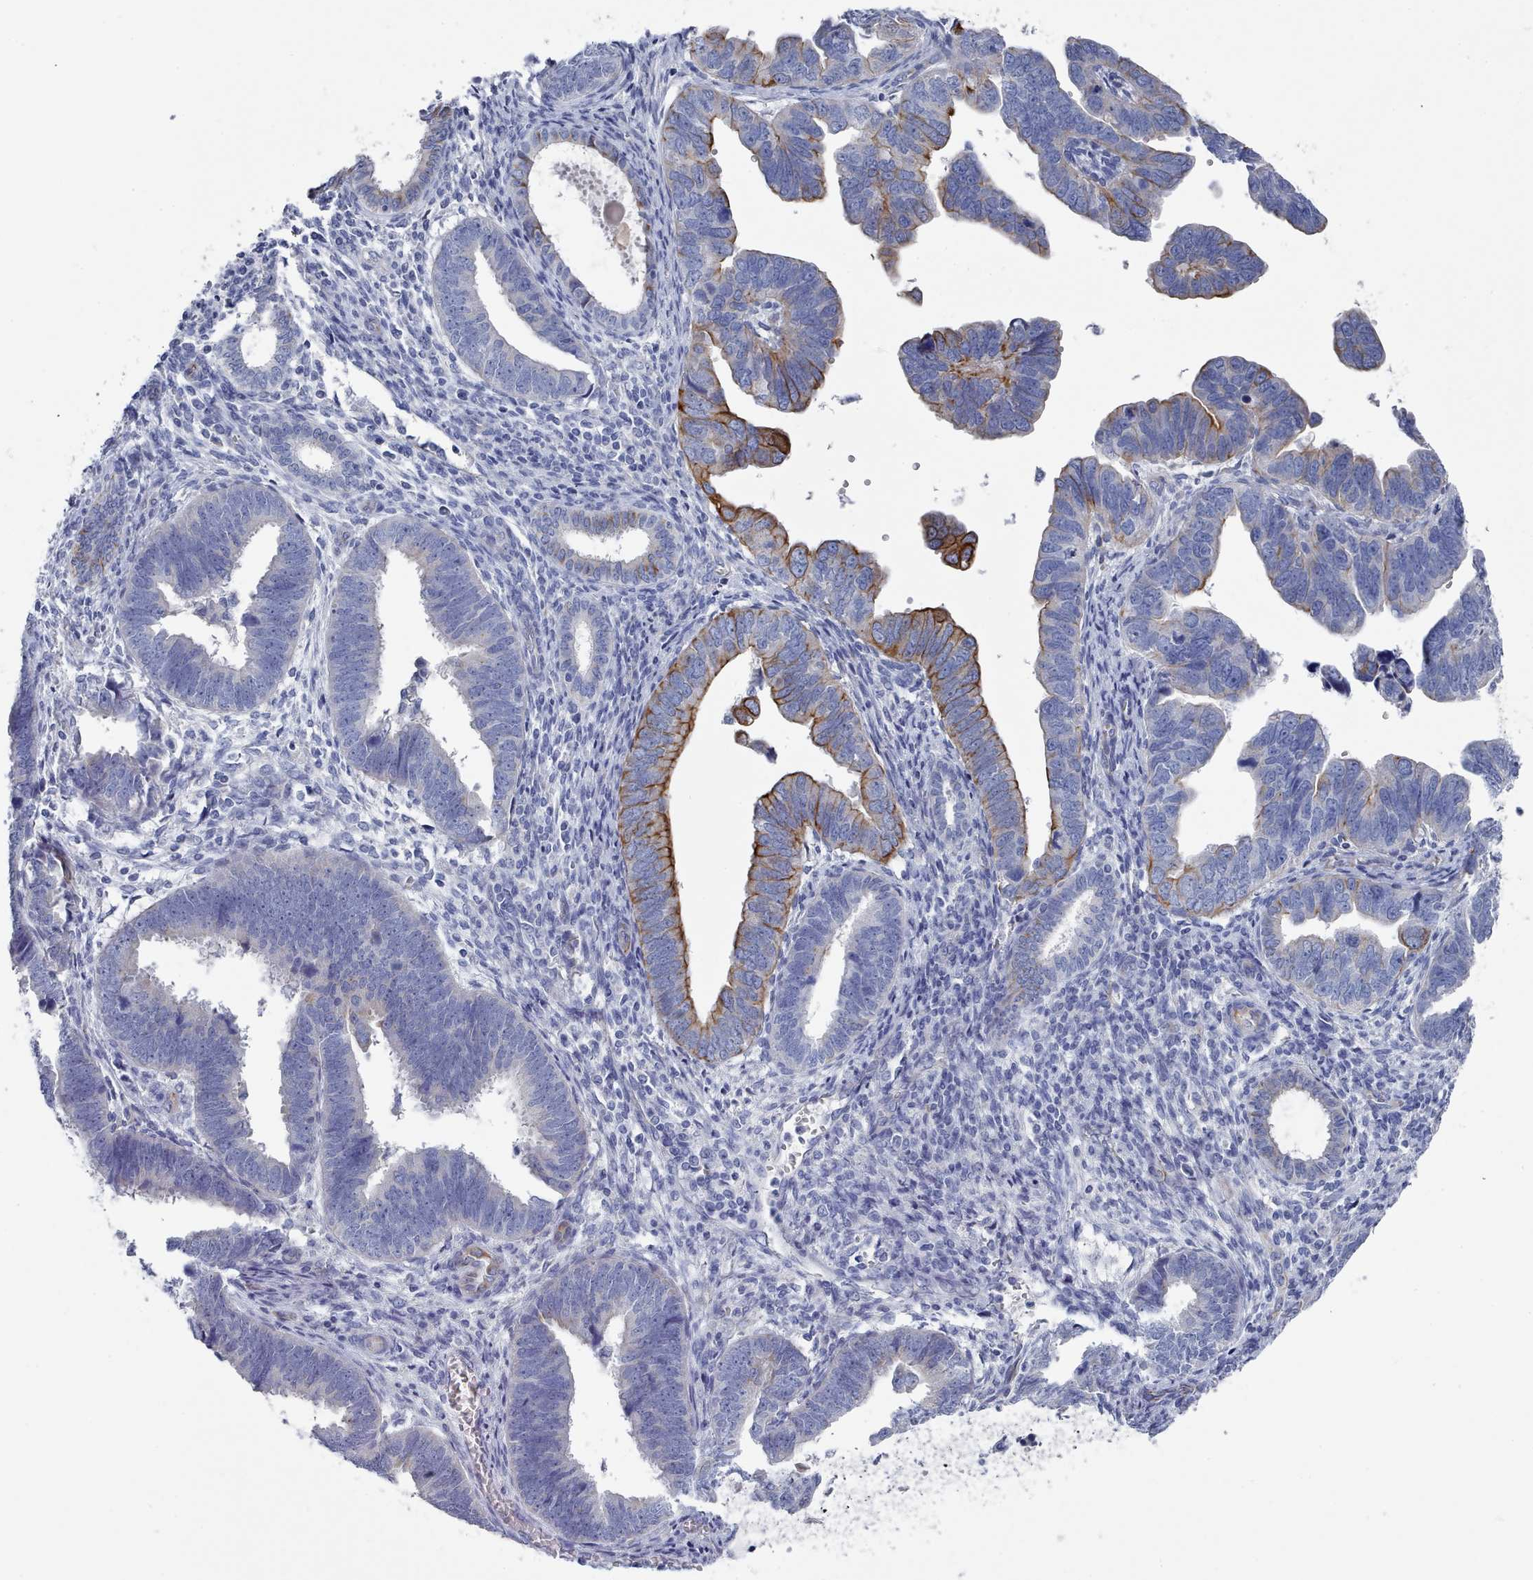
{"staining": {"intensity": "moderate", "quantity": "<25%", "location": "cytoplasmic/membranous"}, "tissue": "endometrial cancer", "cell_type": "Tumor cells", "image_type": "cancer", "snomed": [{"axis": "morphology", "description": "Adenocarcinoma, NOS"}, {"axis": "topography", "description": "Endometrium"}], "caption": "Protein staining by IHC exhibits moderate cytoplasmic/membranous staining in approximately <25% of tumor cells in endometrial cancer (adenocarcinoma).", "gene": "PDE4C", "patient": {"sex": "female", "age": 75}}